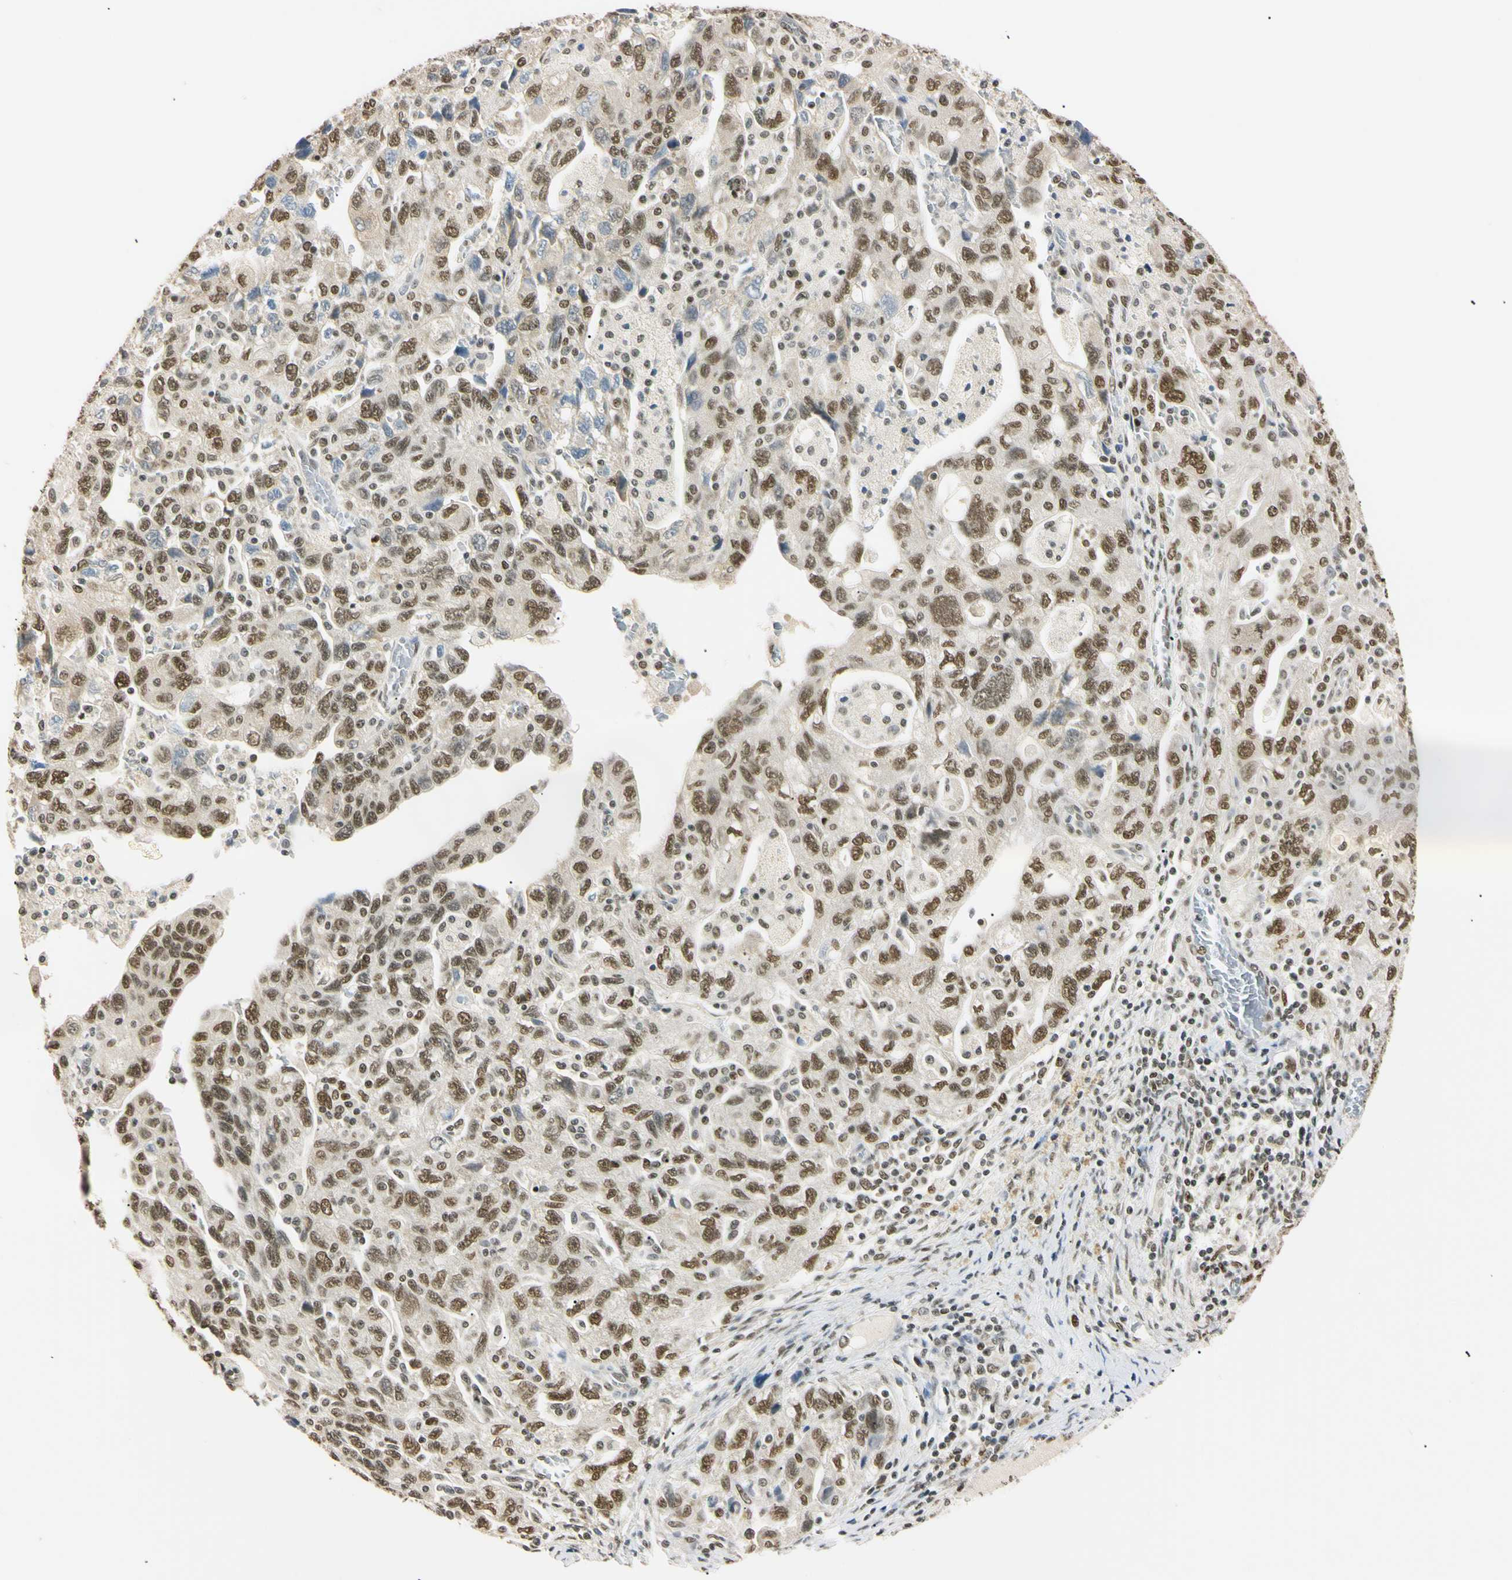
{"staining": {"intensity": "moderate", "quantity": ">75%", "location": "nuclear"}, "tissue": "ovarian cancer", "cell_type": "Tumor cells", "image_type": "cancer", "snomed": [{"axis": "morphology", "description": "Carcinoma, NOS"}, {"axis": "morphology", "description": "Cystadenocarcinoma, serous, NOS"}, {"axis": "topography", "description": "Ovary"}], "caption": "The immunohistochemical stain labels moderate nuclear expression in tumor cells of carcinoma (ovarian) tissue. (IHC, brightfield microscopy, high magnification).", "gene": "SMARCA5", "patient": {"sex": "female", "age": 69}}